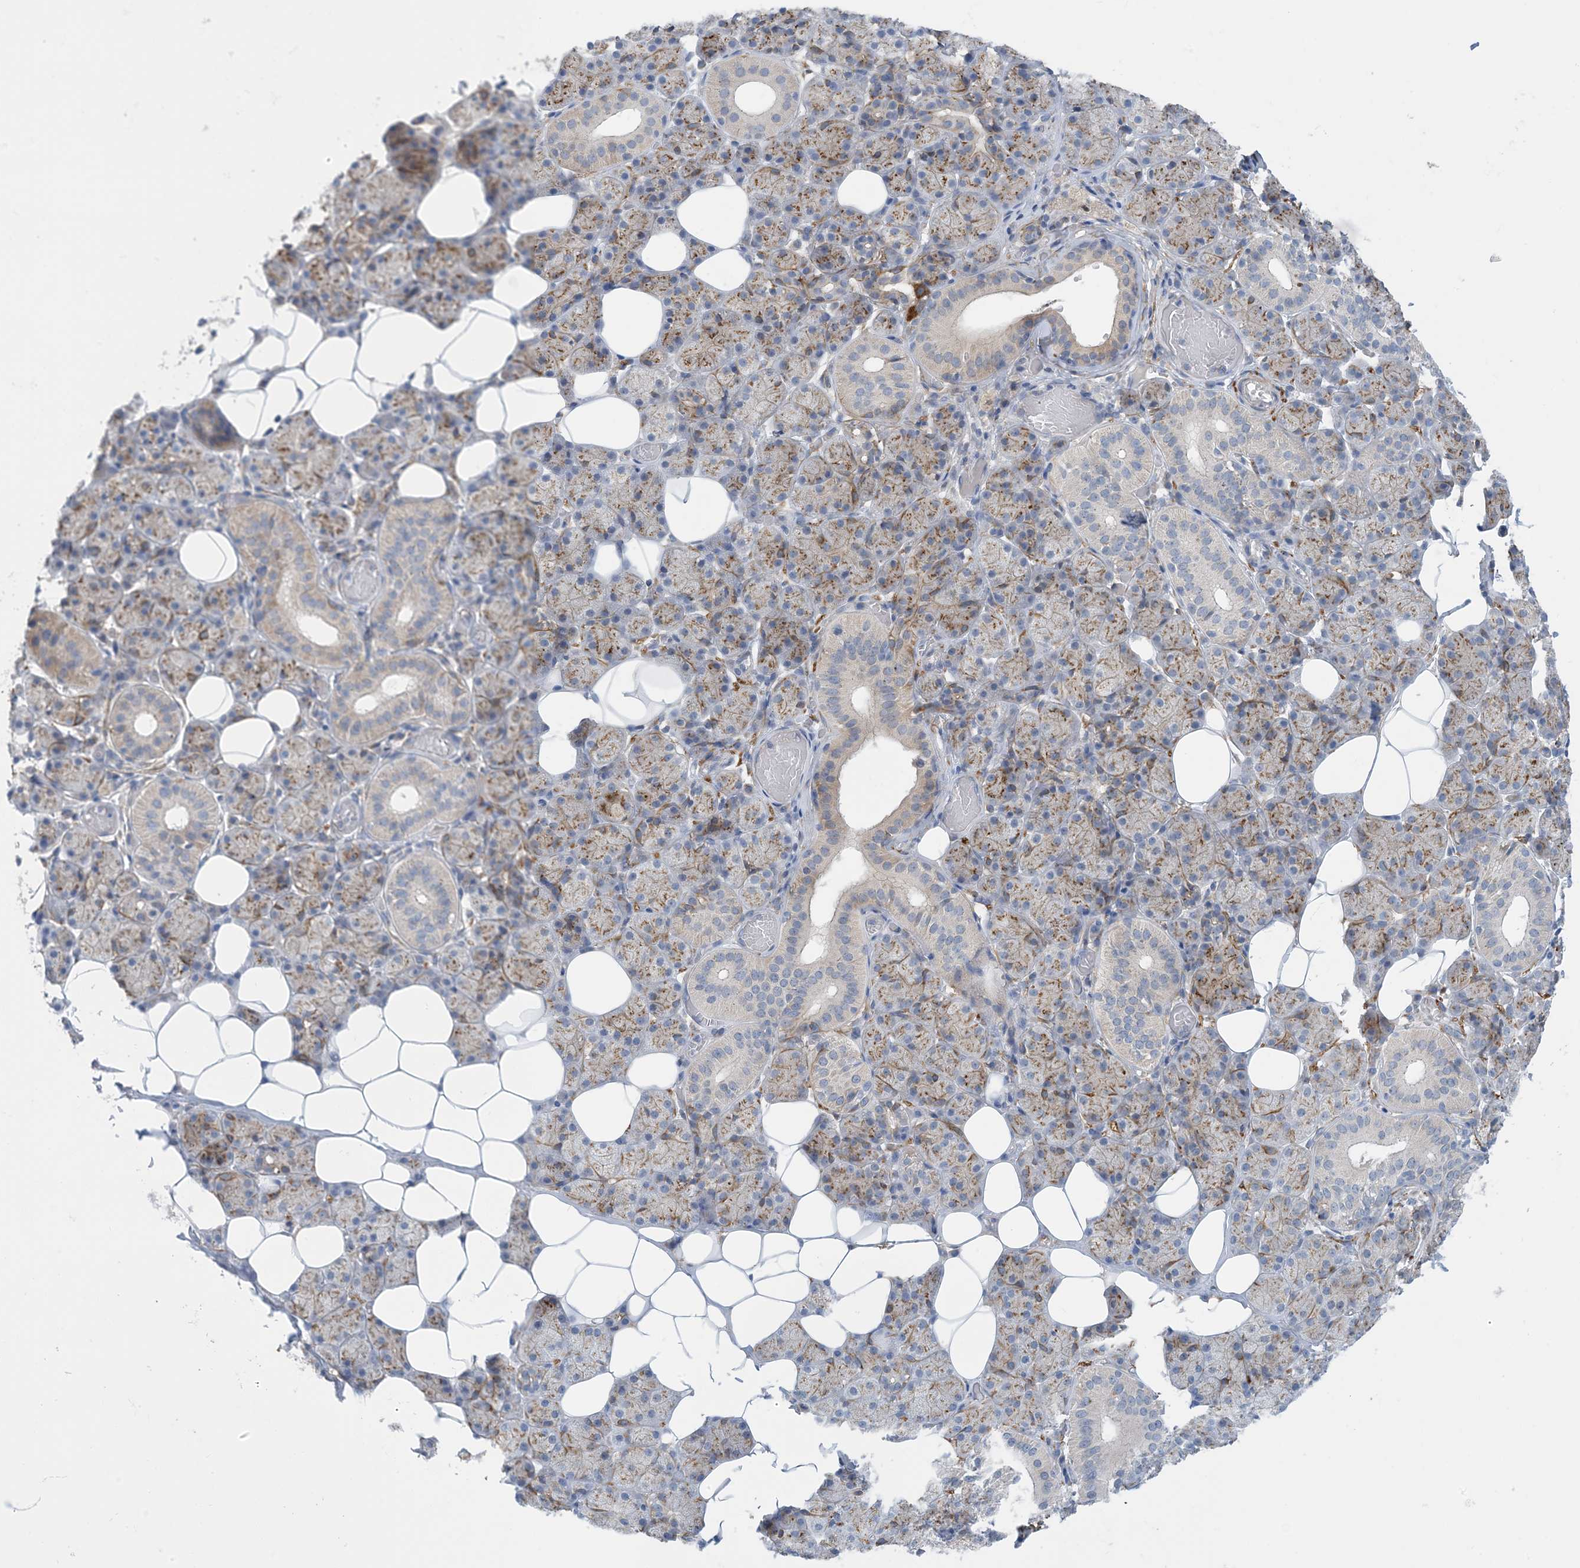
{"staining": {"intensity": "moderate", "quantity": "25%-75%", "location": "cytoplasmic/membranous"}, "tissue": "salivary gland", "cell_type": "Glandular cells", "image_type": "normal", "snomed": [{"axis": "morphology", "description": "Normal tissue, NOS"}, {"axis": "topography", "description": "Salivary gland"}], "caption": "The micrograph demonstrates staining of normal salivary gland, revealing moderate cytoplasmic/membranous protein positivity (brown color) within glandular cells. (DAB IHC with brightfield microscopy, high magnification).", "gene": "EIF2A", "patient": {"sex": "female", "age": 33}}